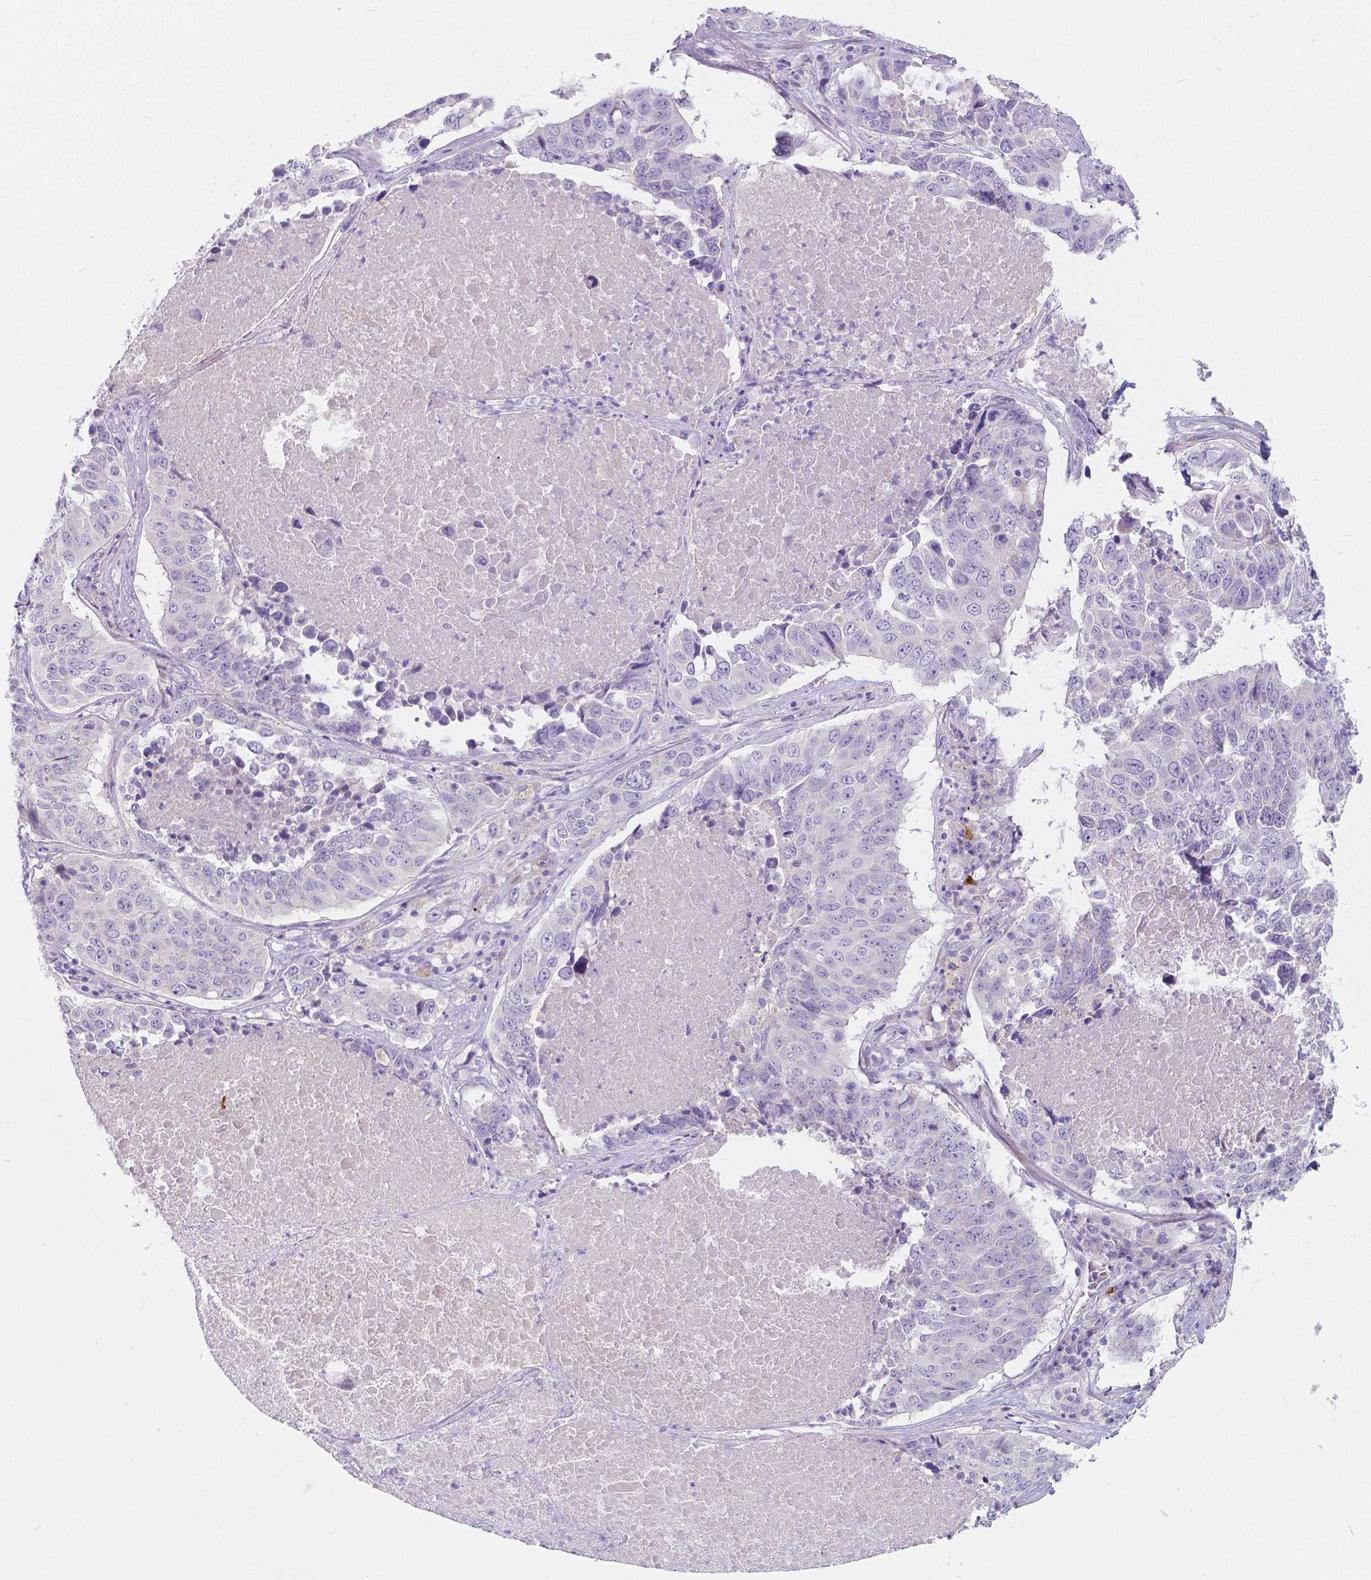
{"staining": {"intensity": "negative", "quantity": "none", "location": "none"}, "tissue": "lung cancer", "cell_type": "Tumor cells", "image_type": "cancer", "snomed": [{"axis": "morphology", "description": "Normal tissue, NOS"}, {"axis": "morphology", "description": "Squamous cell carcinoma, NOS"}, {"axis": "topography", "description": "Bronchus"}, {"axis": "topography", "description": "Lung"}], "caption": "Immunohistochemical staining of lung squamous cell carcinoma displays no significant positivity in tumor cells.", "gene": "RNF186", "patient": {"sex": "male", "age": 64}}